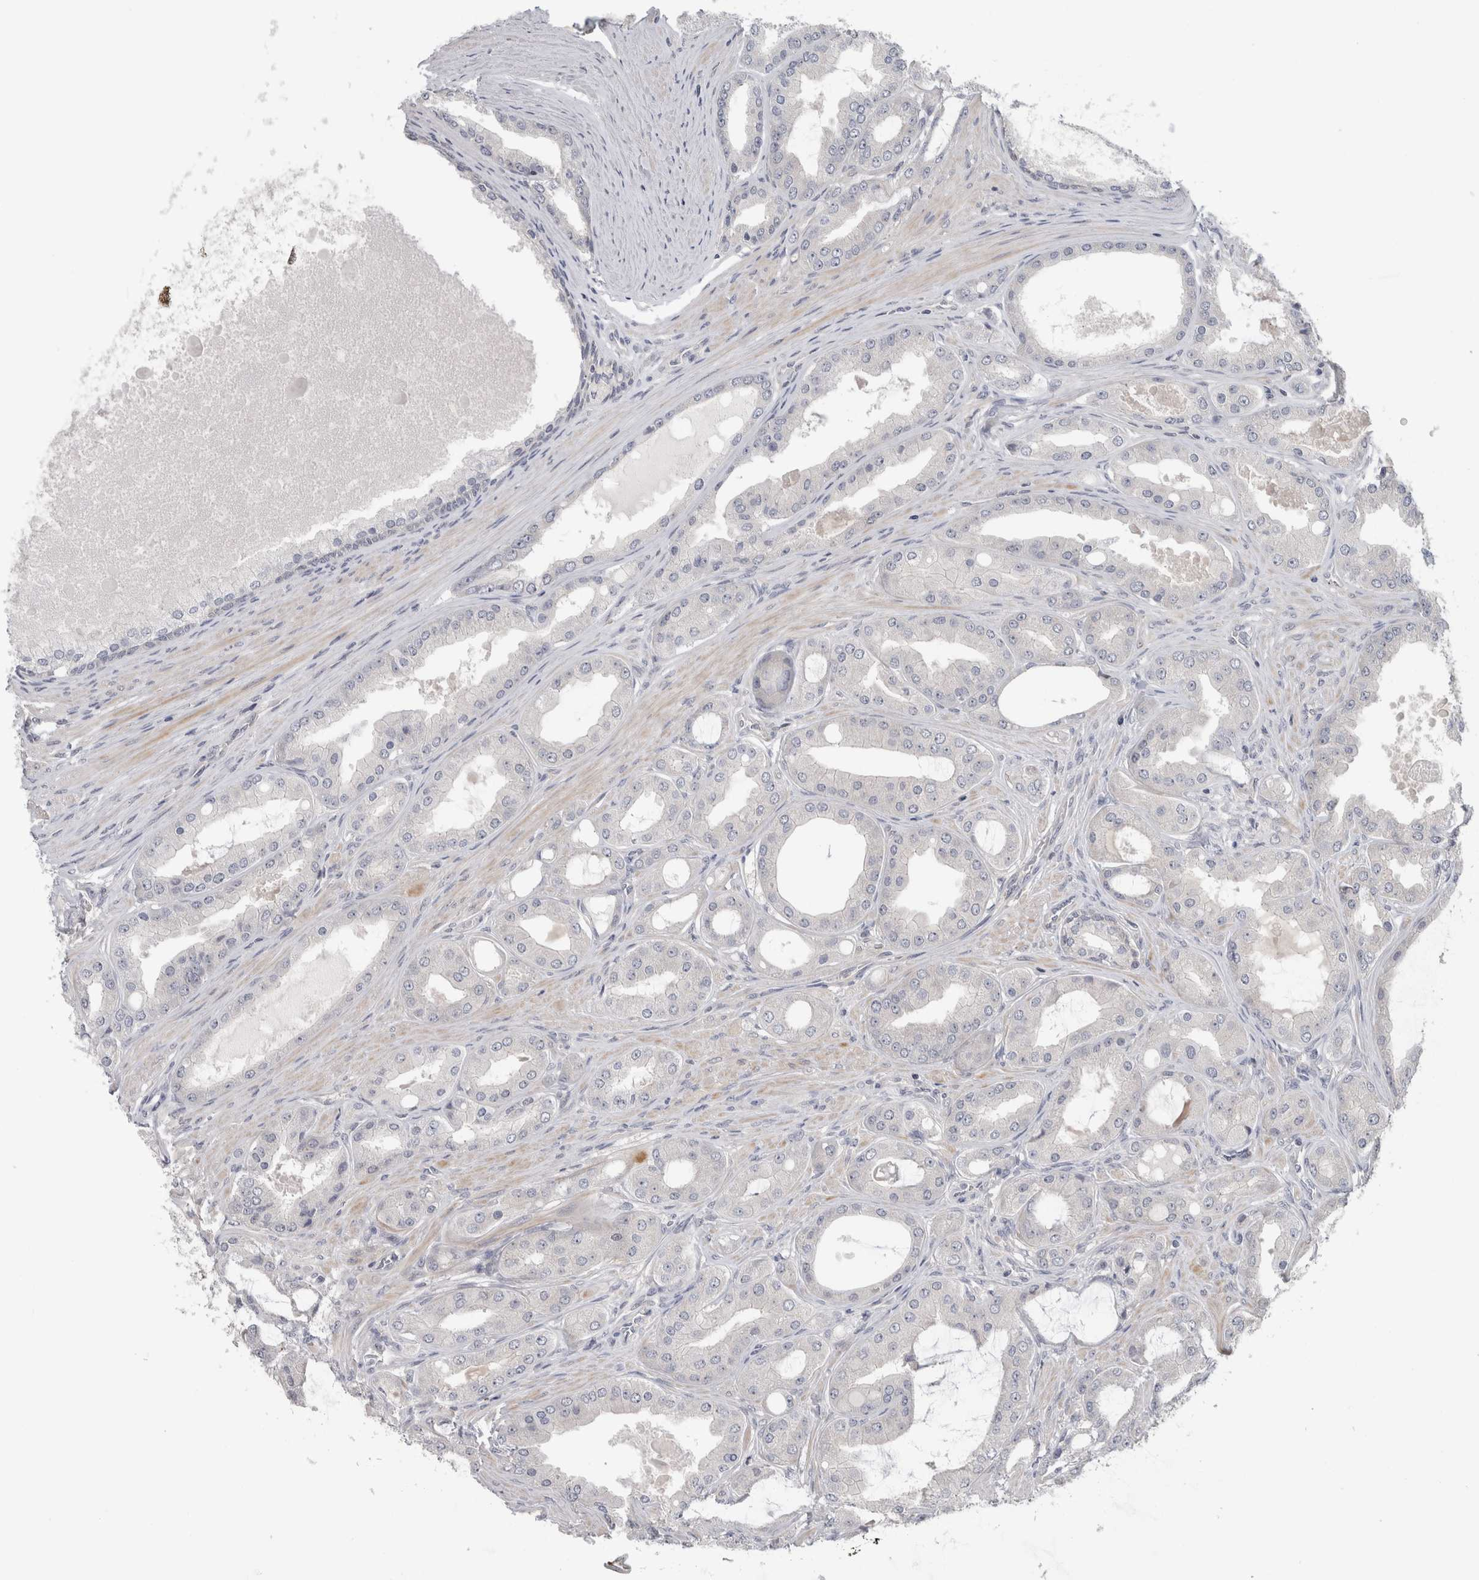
{"staining": {"intensity": "negative", "quantity": "none", "location": "none"}, "tissue": "prostate cancer", "cell_type": "Tumor cells", "image_type": "cancer", "snomed": [{"axis": "morphology", "description": "Adenocarcinoma, High grade"}, {"axis": "topography", "description": "Prostate"}], "caption": "An image of prostate cancer stained for a protein reveals no brown staining in tumor cells.", "gene": "RBM28", "patient": {"sex": "male", "age": 60}}